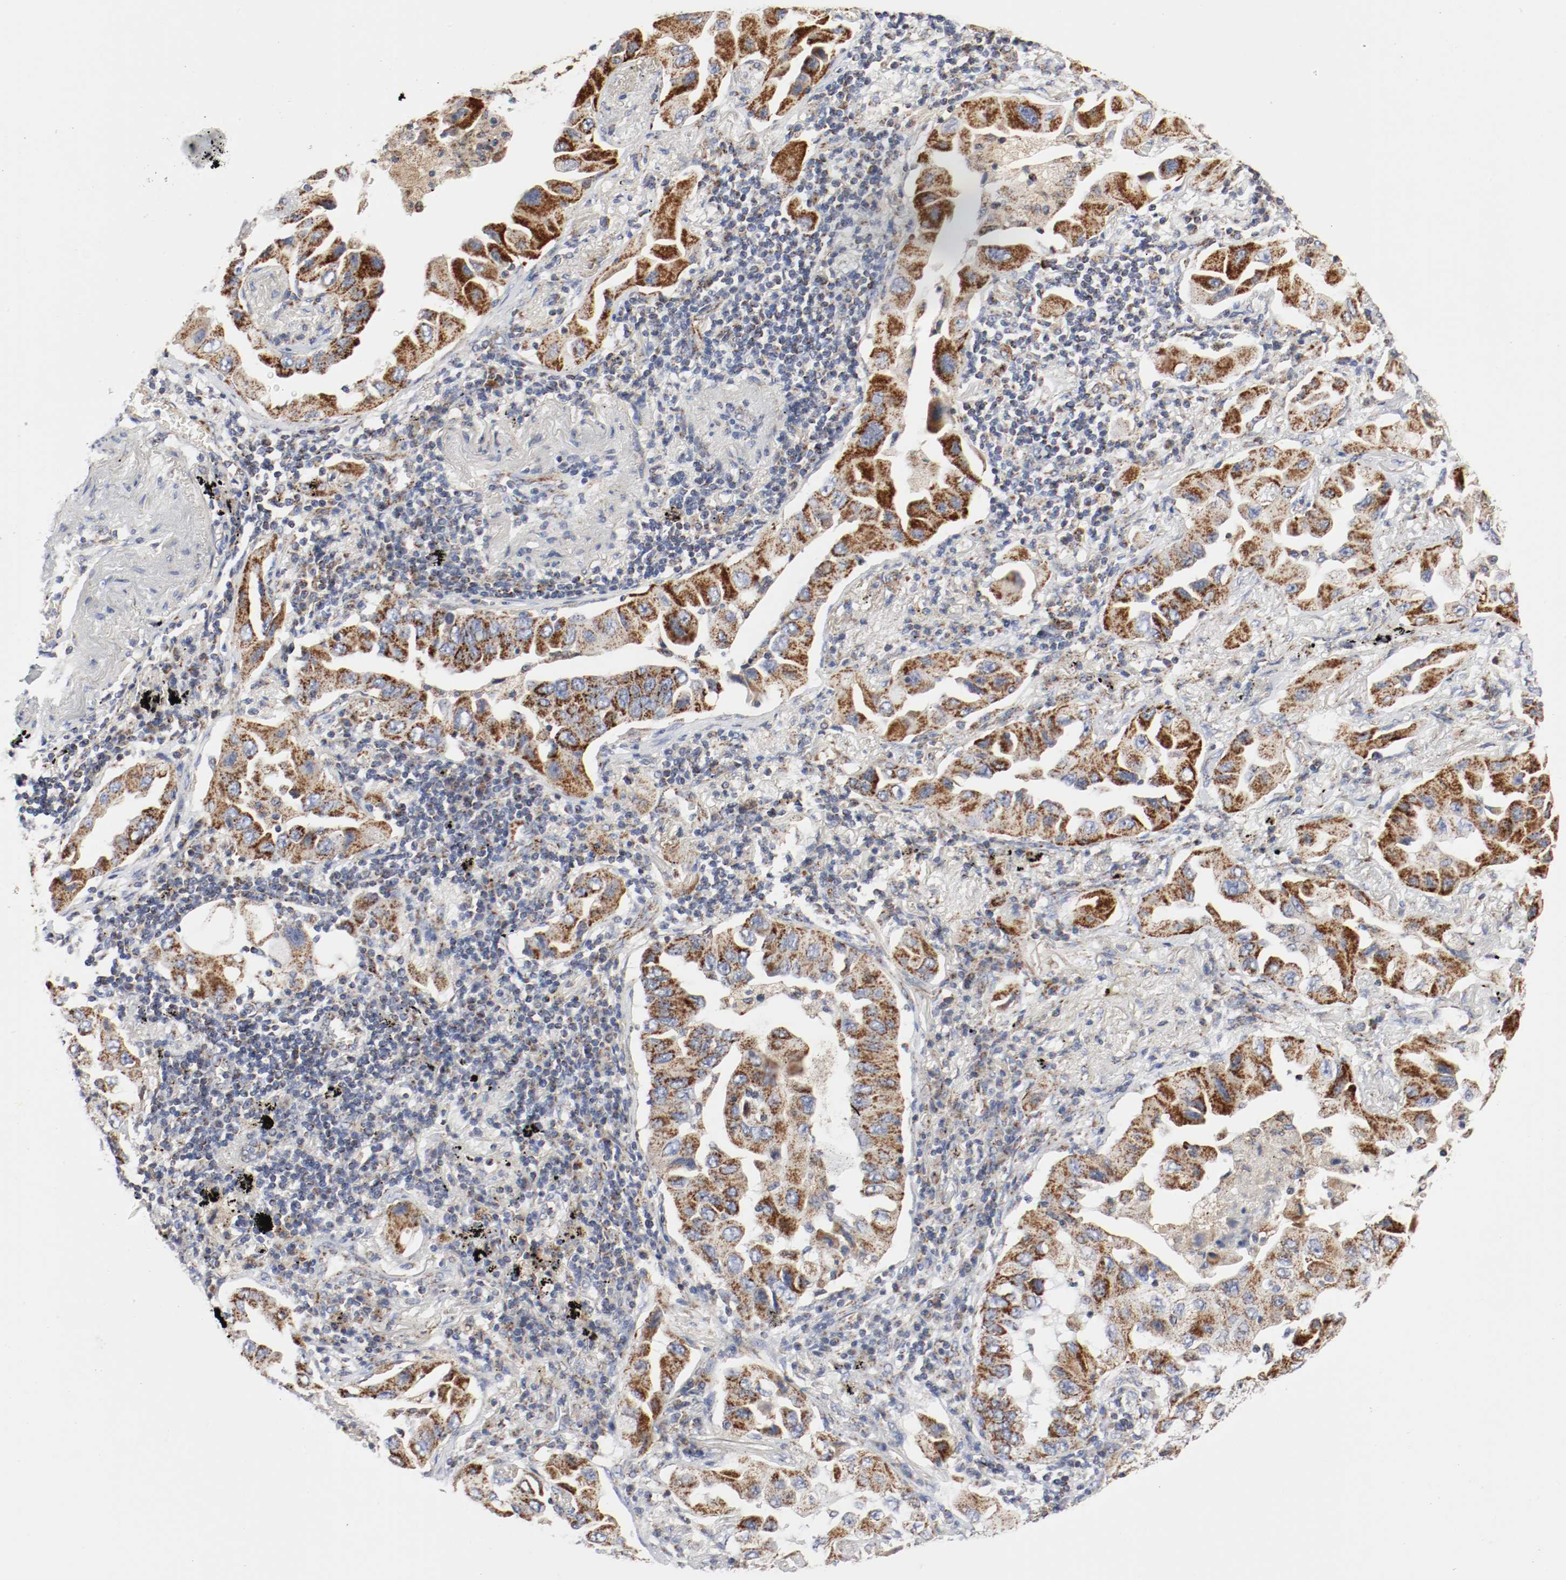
{"staining": {"intensity": "strong", "quantity": ">75%", "location": "cytoplasmic/membranous"}, "tissue": "lung cancer", "cell_type": "Tumor cells", "image_type": "cancer", "snomed": [{"axis": "morphology", "description": "Adenocarcinoma, NOS"}, {"axis": "topography", "description": "Lung"}], "caption": "The histopathology image exhibits immunohistochemical staining of lung cancer. There is strong cytoplasmic/membranous staining is present in approximately >75% of tumor cells.", "gene": "AFG3L2", "patient": {"sex": "female", "age": 65}}